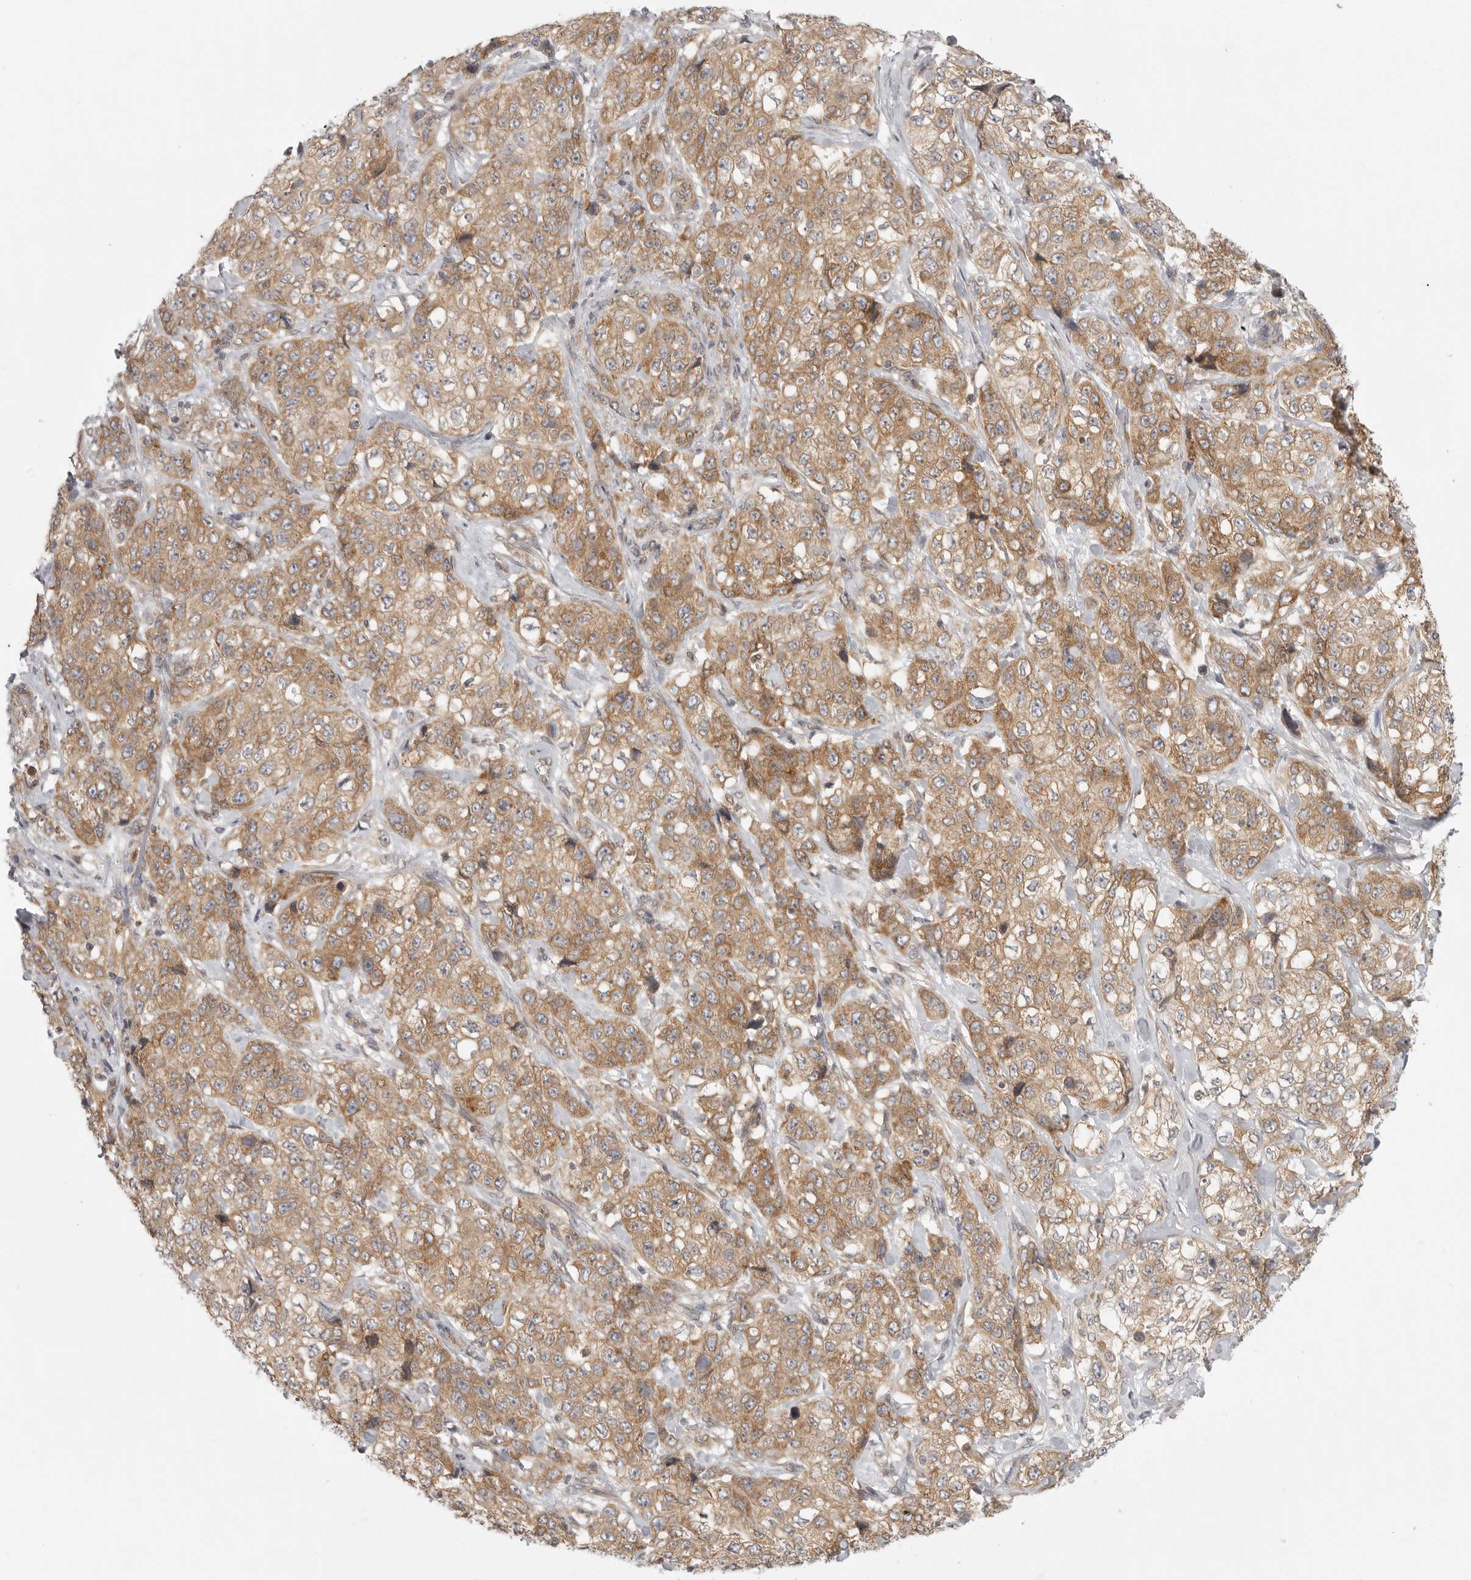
{"staining": {"intensity": "moderate", "quantity": ">75%", "location": "cytoplasmic/membranous"}, "tissue": "stomach cancer", "cell_type": "Tumor cells", "image_type": "cancer", "snomed": [{"axis": "morphology", "description": "Adenocarcinoma, NOS"}, {"axis": "topography", "description": "Stomach"}], "caption": "Stomach cancer stained with a brown dye shows moderate cytoplasmic/membranous positive staining in about >75% of tumor cells.", "gene": "CERS2", "patient": {"sex": "male", "age": 48}}